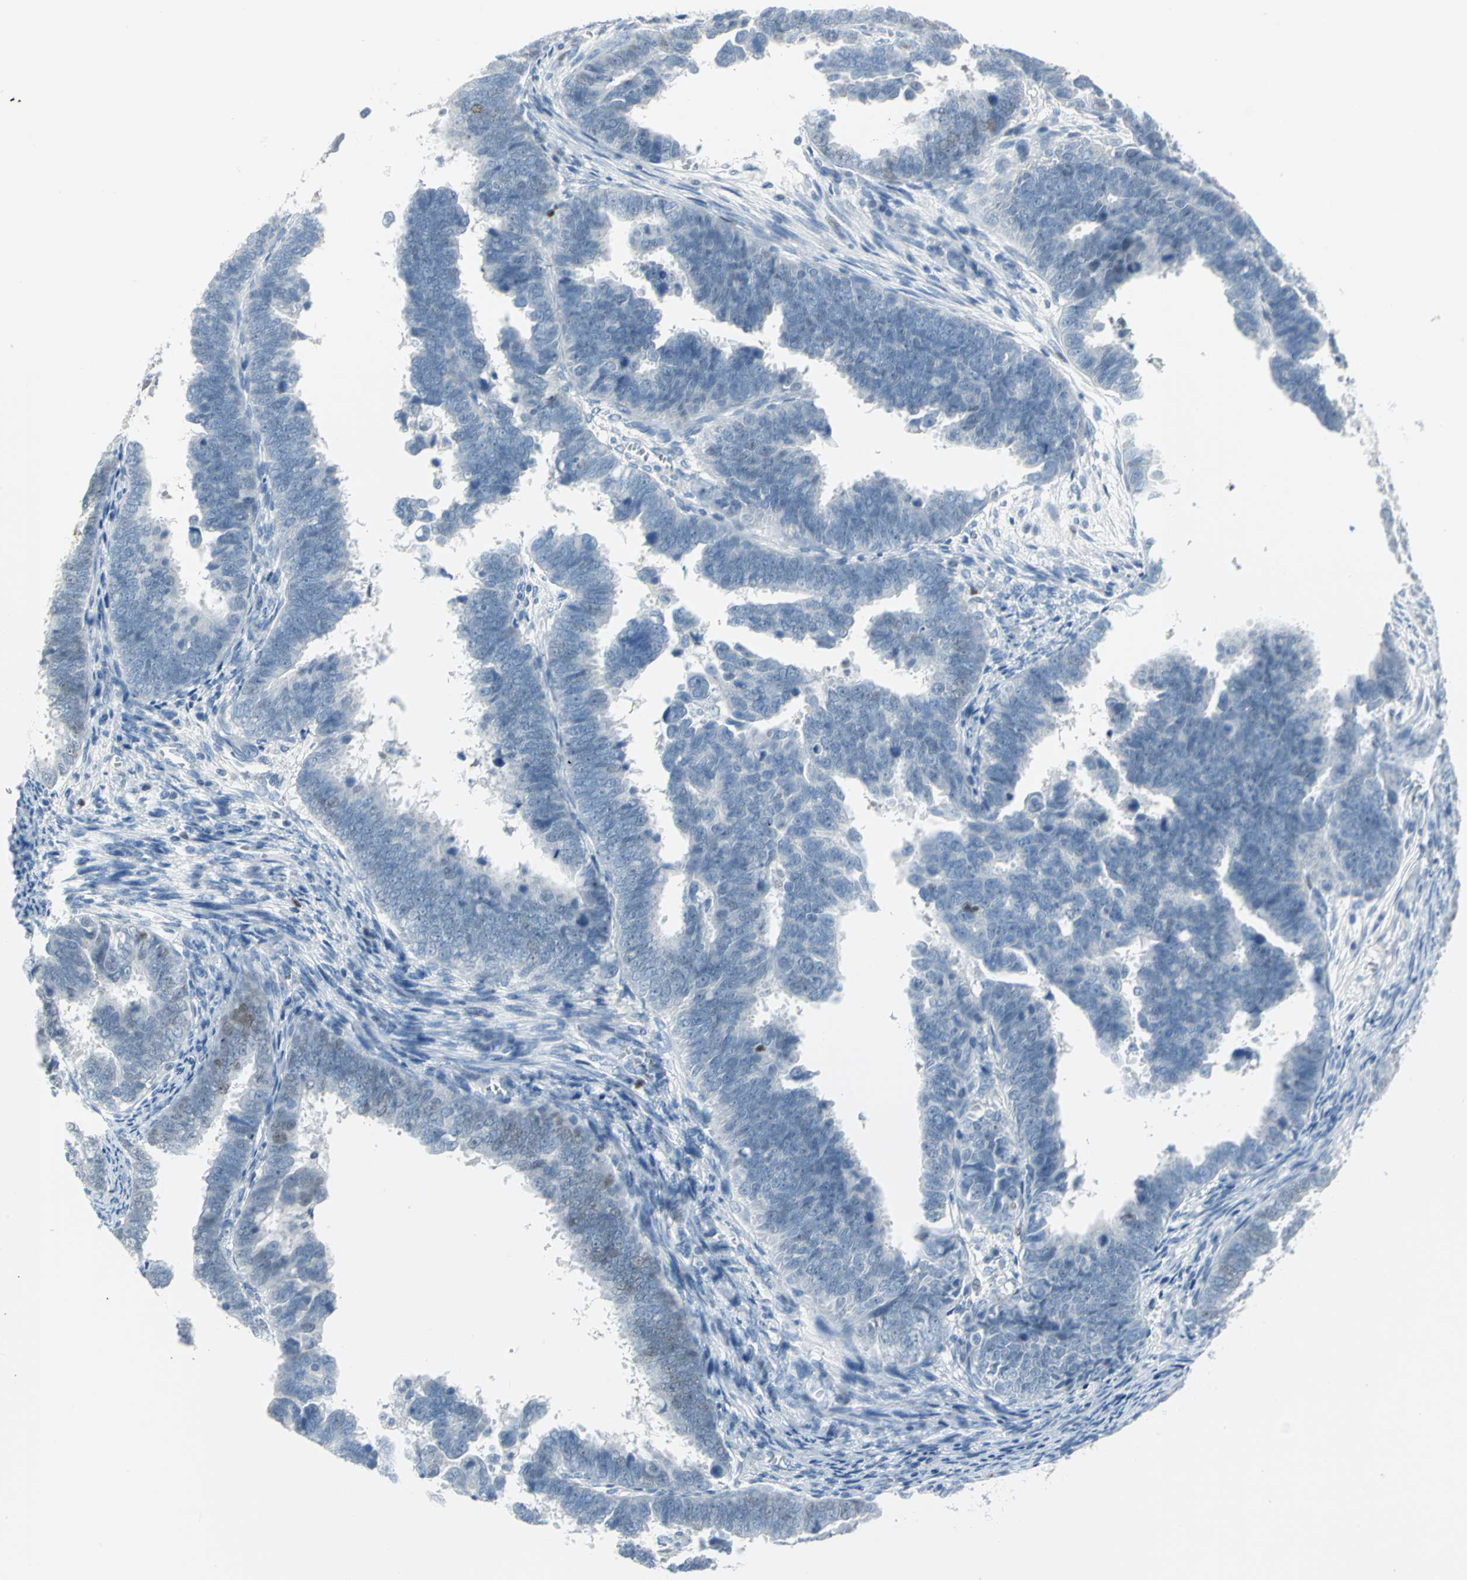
{"staining": {"intensity": "weak", "quantity": "<25%", "location": "nuclear"}, "tissue": "endometrial cancer", "cell_type": "Tumor cells", "image_type": "cancer", "snomed": [{"axis": "morphology", "description": "Adenocarcinoma, NOS"}, {"axis": "topography", "description": "Endometrium"}], "caption": "Human endometrial adenocarcinoma stained for a protein using IHC reveals no positivity in tumor cells.", "gene": "MCM3", "patient": {"sex": "female", "age": 75}}